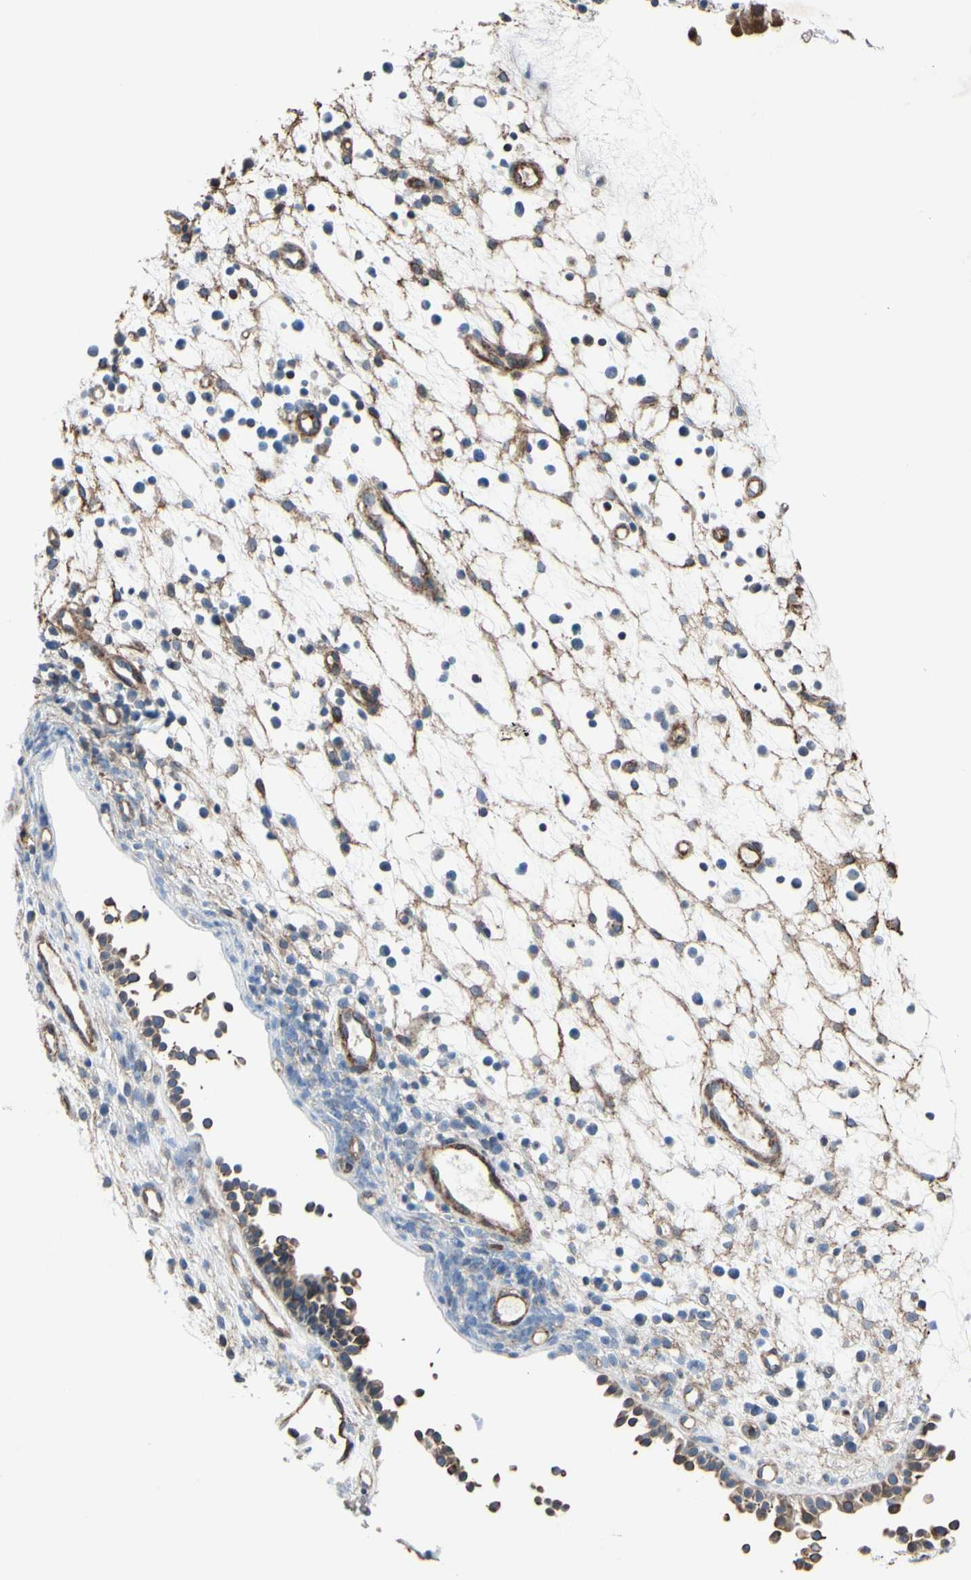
{"staining": {"intensity": "moderate", "quantity": ">75%", "location": "cytoplasmic/membranous"}, "tissue": "nasopharynx", "cell_type": "Respiratory epithelial cells", "image_type": "normal", "snomed": [{"axis": "morphology", "description": "Normal tissue, NOS"}, {"axis": "topography", "description": "Nasopharynx"}], "caption": "Protein analysis of unremarkable nasopharynx shows moderate cytoplasmic/membranous expression in approximately >75% of respiratory epithelial cells. (Brightfield microscopy of DAB IHC at high magnification).", "gene": "TPM1", "patient": {"sex": "female", "age": 51}}